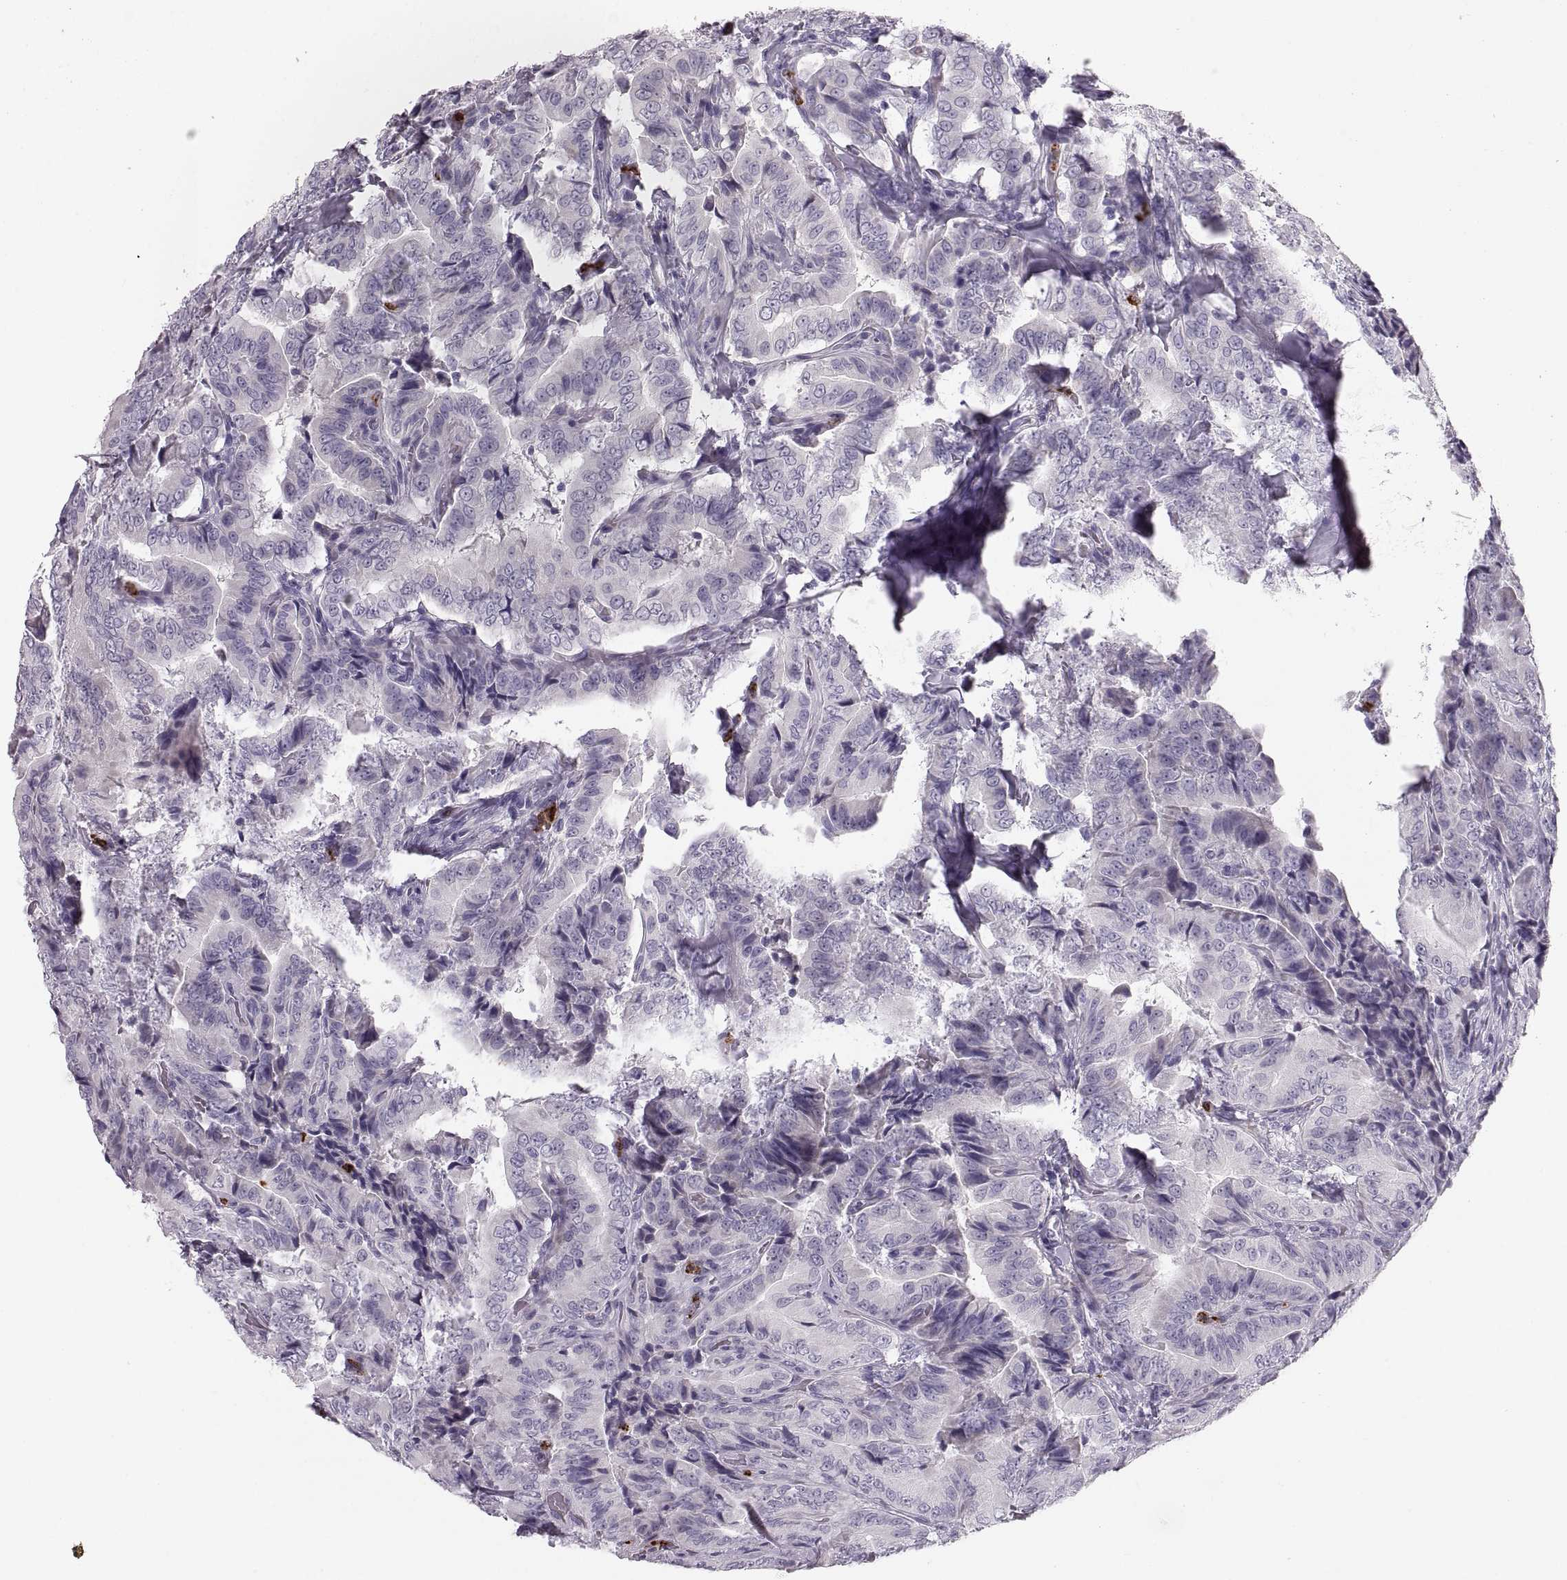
{"staining": {"intensity": "negative", "quantity": "none", "location": "none"}, "tissue": "thyroid cancer", "cell_type": "Tumor cells", "image_type": "cancer", "snomed": [{"axis": "morphology", "description": "Papillary adenocarcinoma, NOS"}, {"axis": "topography", "description": "Thyroid gland"}], "caption": "Tumor cells are negative for protein expression in human papillary adenocarcinoma (thyroid). Nuclei are stained in blue.", "gene": "MILR1", "patient": {"sex": "male", "age": 61}}